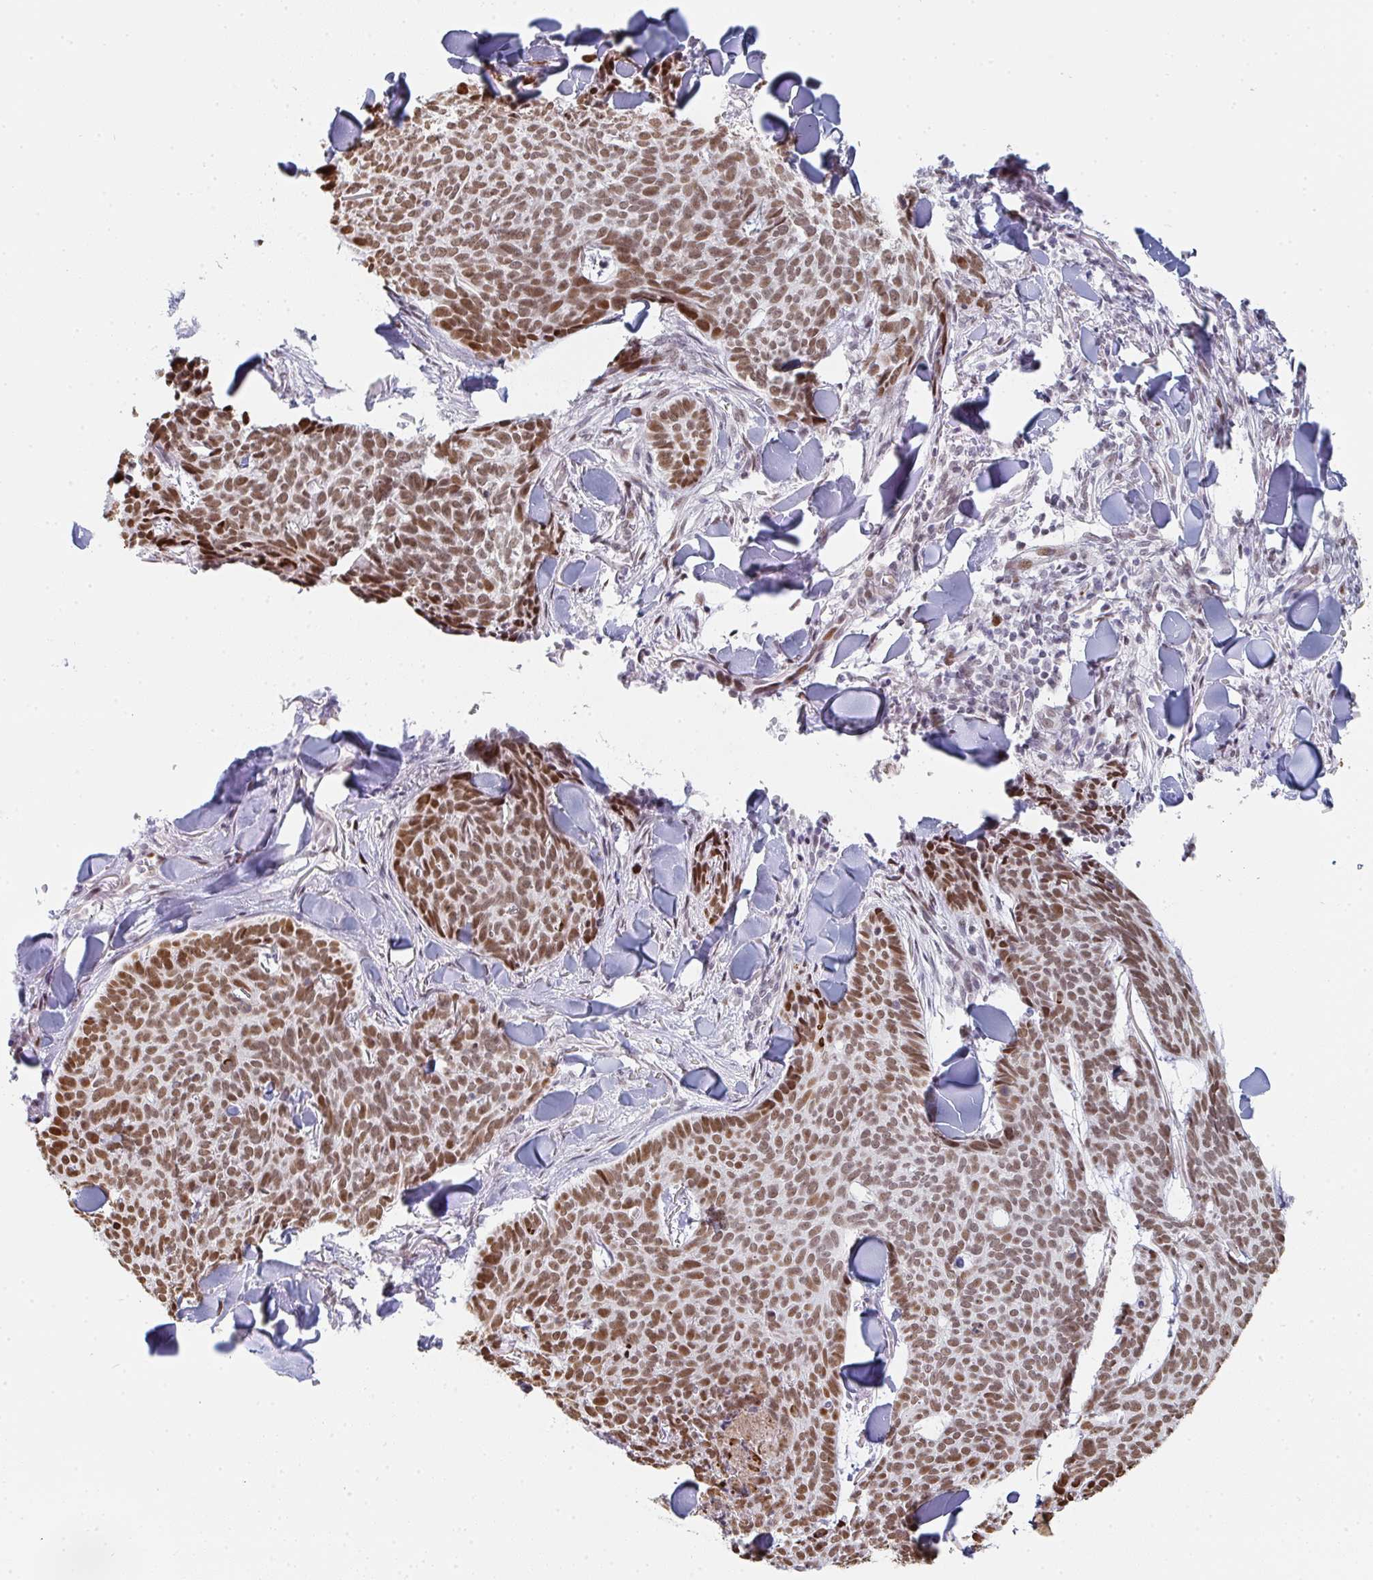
{"staining": {"intensity": "strong", "quantity": ">75%", "location": "nuclear"}, "tissue": "skin cancer", "cell_type": "Tumor cells", "image_type": "cancer", "snomed": [{"axis": "morphology", "description": "Normal tissue, NOS"}, {"axis": "morphology", "description": "Basal cell carcinoma"}, {"axis": "topography", "description": "Skin"}], "caption": "Human skin basal cell carcinoma stained with a protein marker shows strong staining in tumor cells.", "gene": "POU2AF2", "patient": {"sex": "male", "age": 50}}